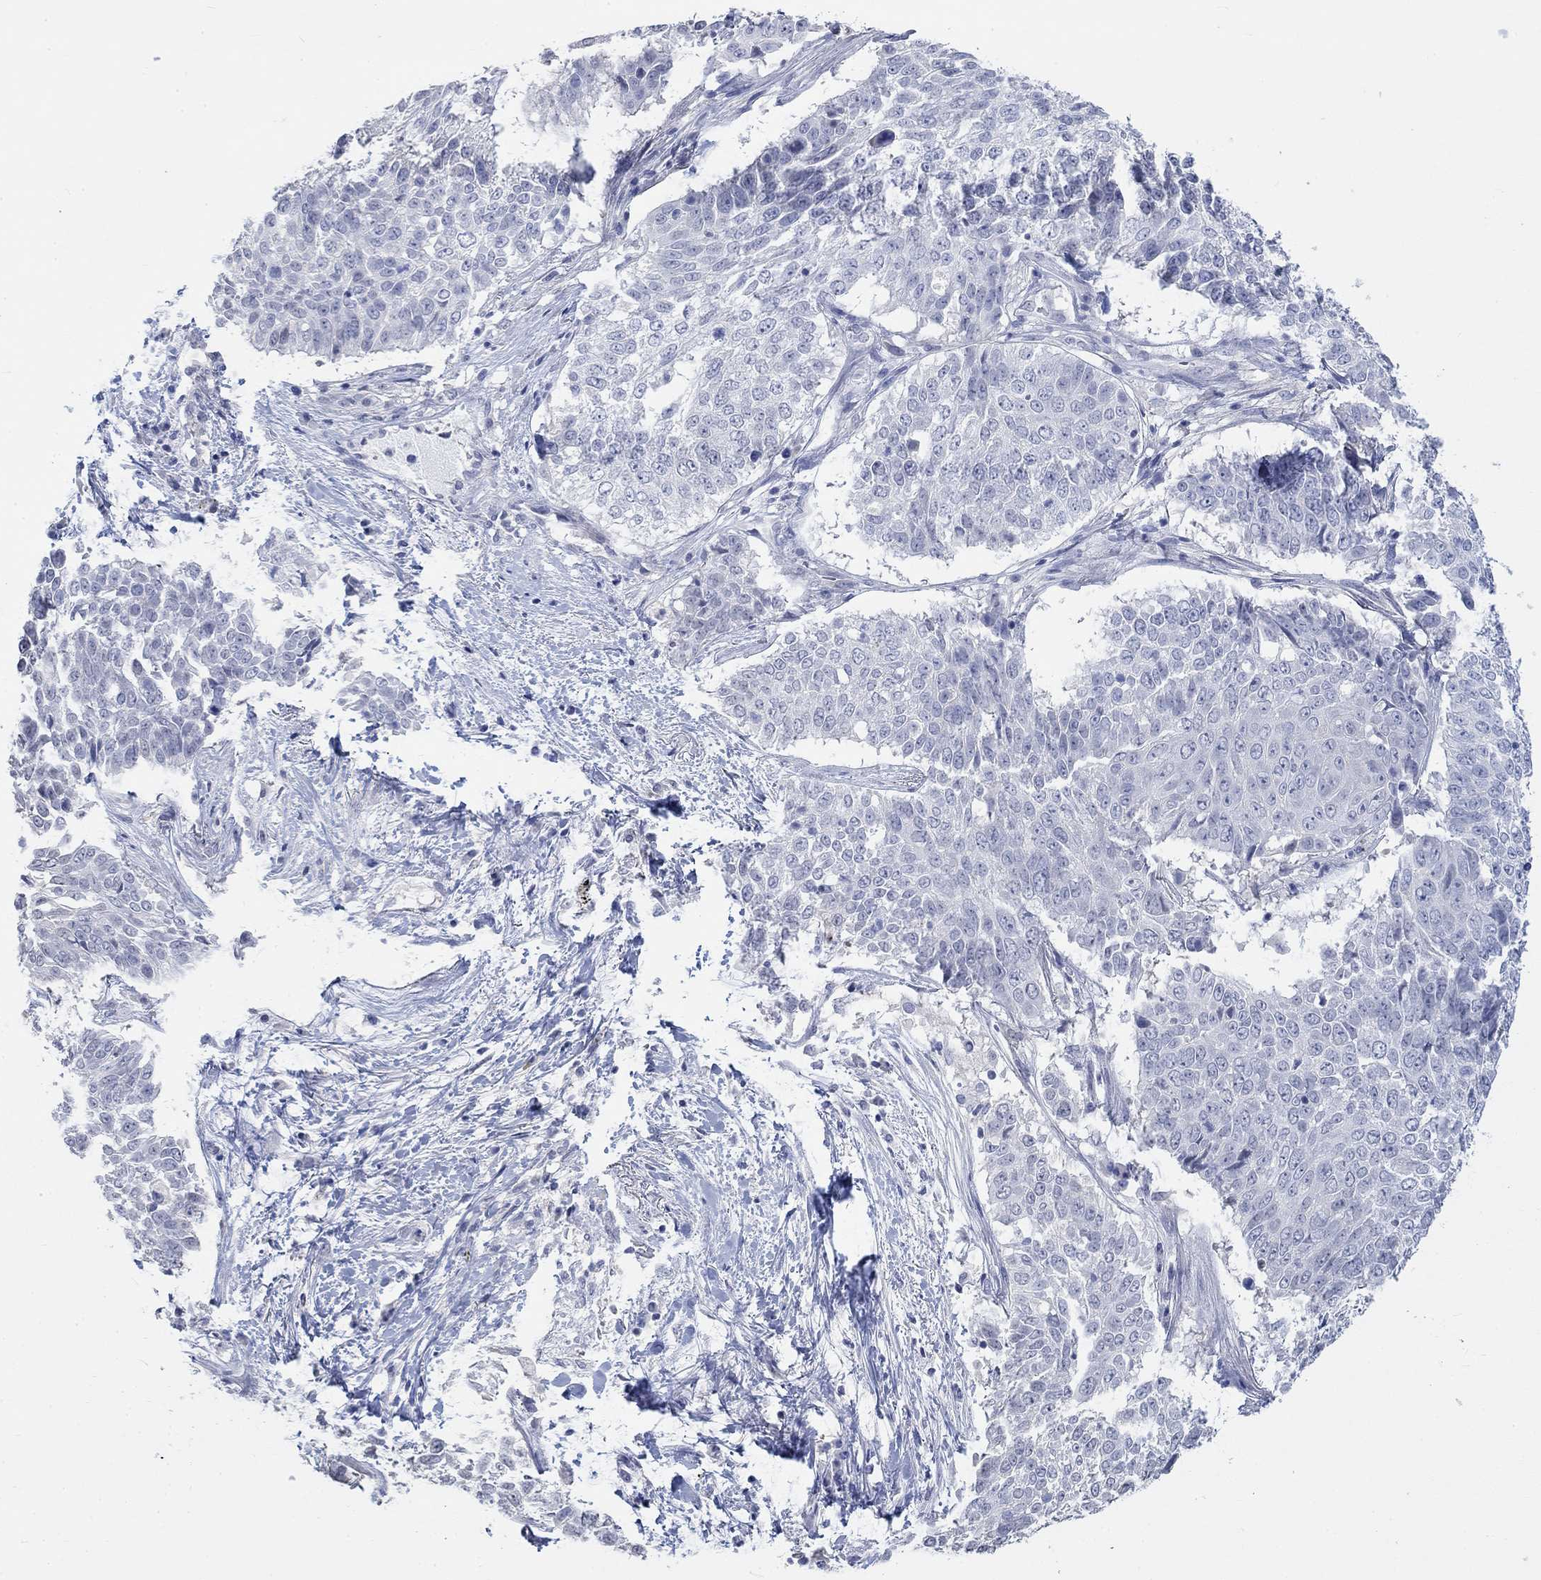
{"staining": {"intensity": "negative", "quantity": "none", "location": "none"}, "tissue": "lung cancer", "cell_type": "Tumor cells", "image_type": "cancer", "snomed": [{"axis": "morphology", "description": "Squamous cell carcinoma, NOS"}, {"axis": "topography", "description": "Lung"}], "caption": "Image shows no protein positivity in tumor cells of squamous cell carcinoma (lung) tissue.", "gene": "PNMA5", "patient": {"sex": "male", "age": 64}}